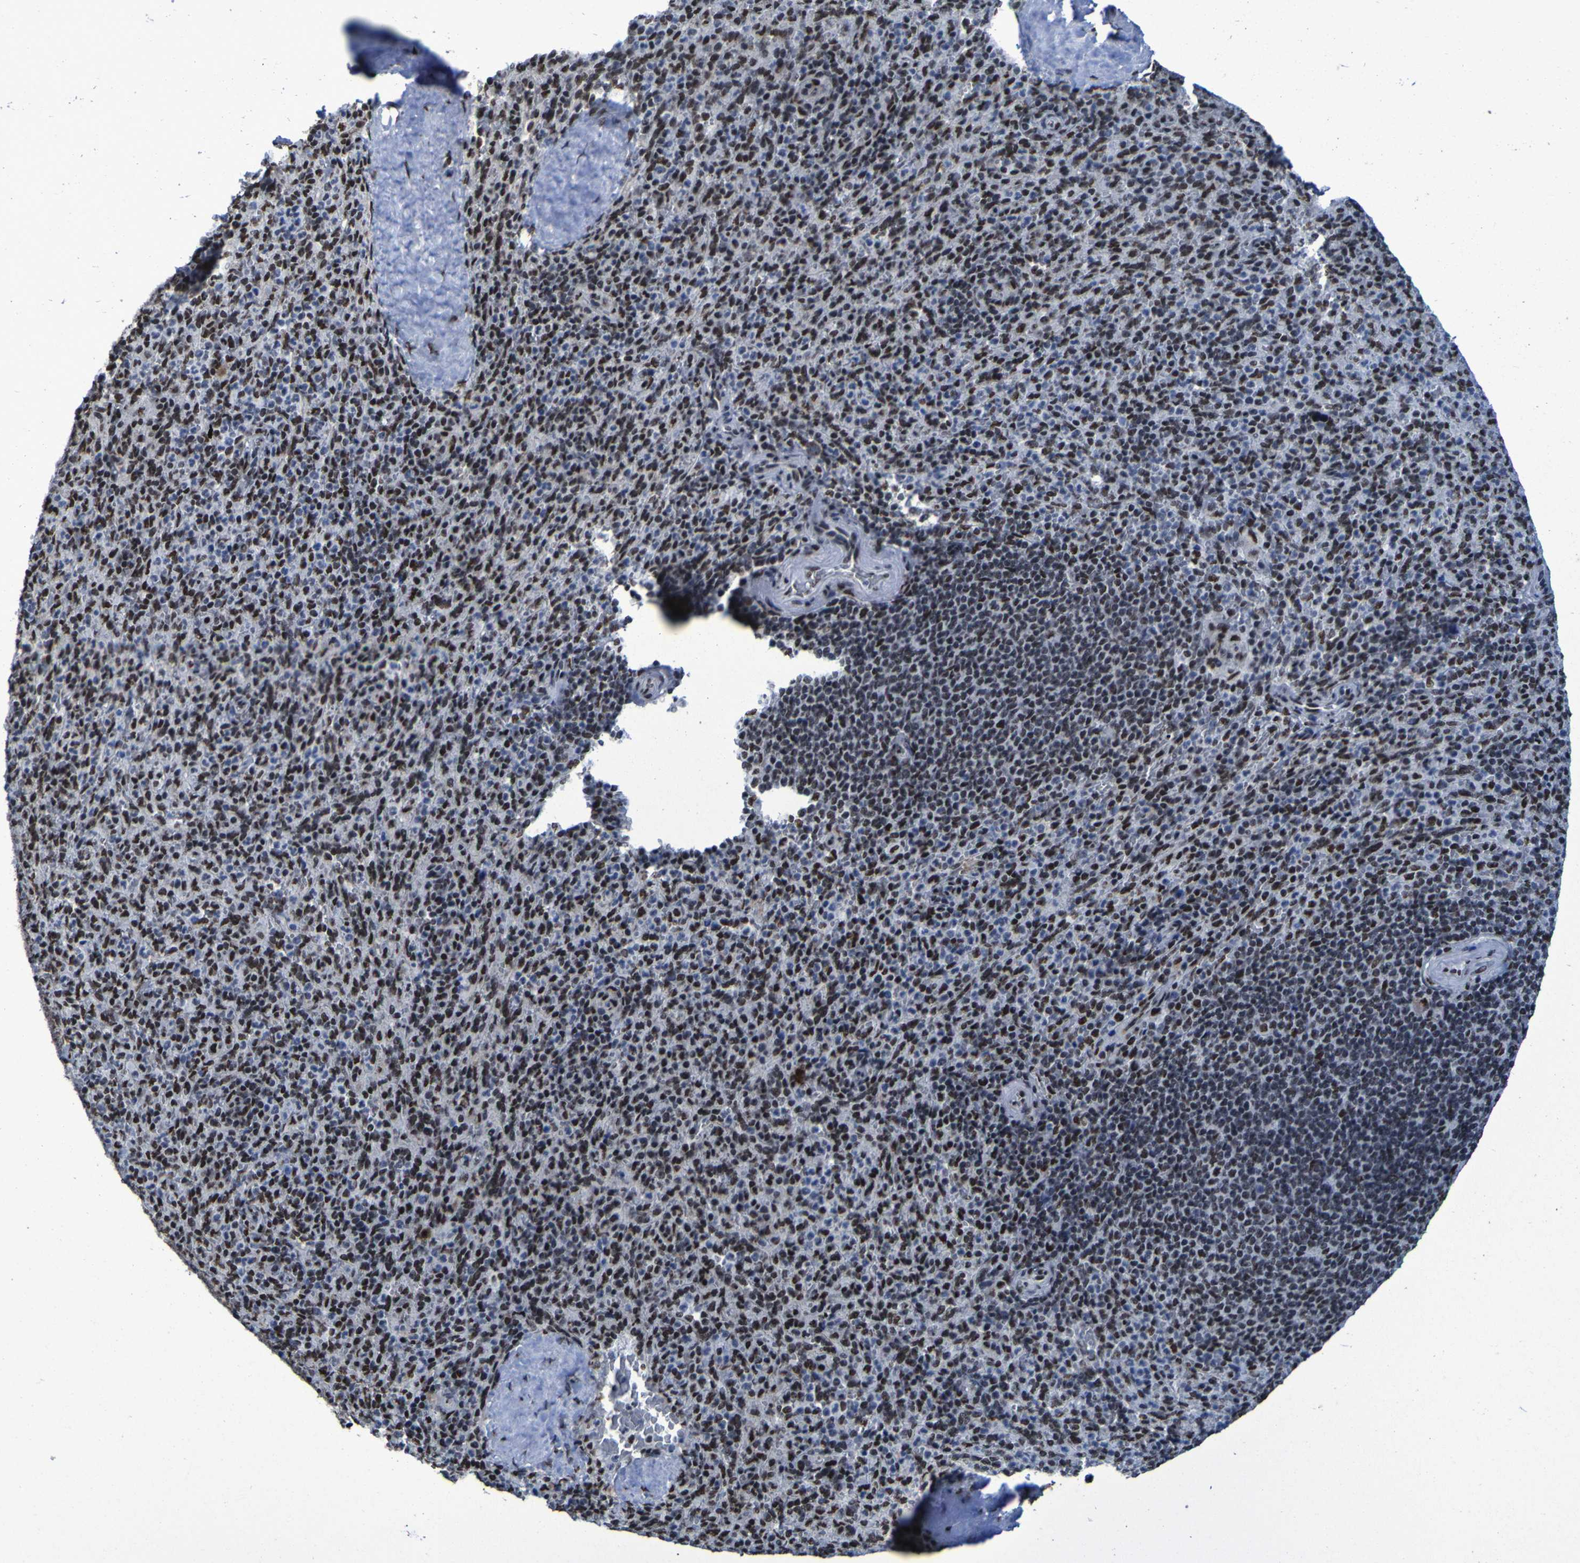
{"staining": {"intensity": "strong", "quantity": ">75%", "location": "nuclear"}, "tissue": "spleen", "cell_type": "Cells in red pulp", "image_type": "normal", "snomed": [{"axis": "morphology", "description": "Normal tissue, NOS"}, {"axis": "topography", "description": "Spleen"}], "caption": "The micrograph displays immunohistochemical staining of benign spleen. There is strong nuclear staining is seen in approximately >75% of cells in red pulp.", "gene": "HNRNPR", "patient": {"sex": "male", "age": 36}}